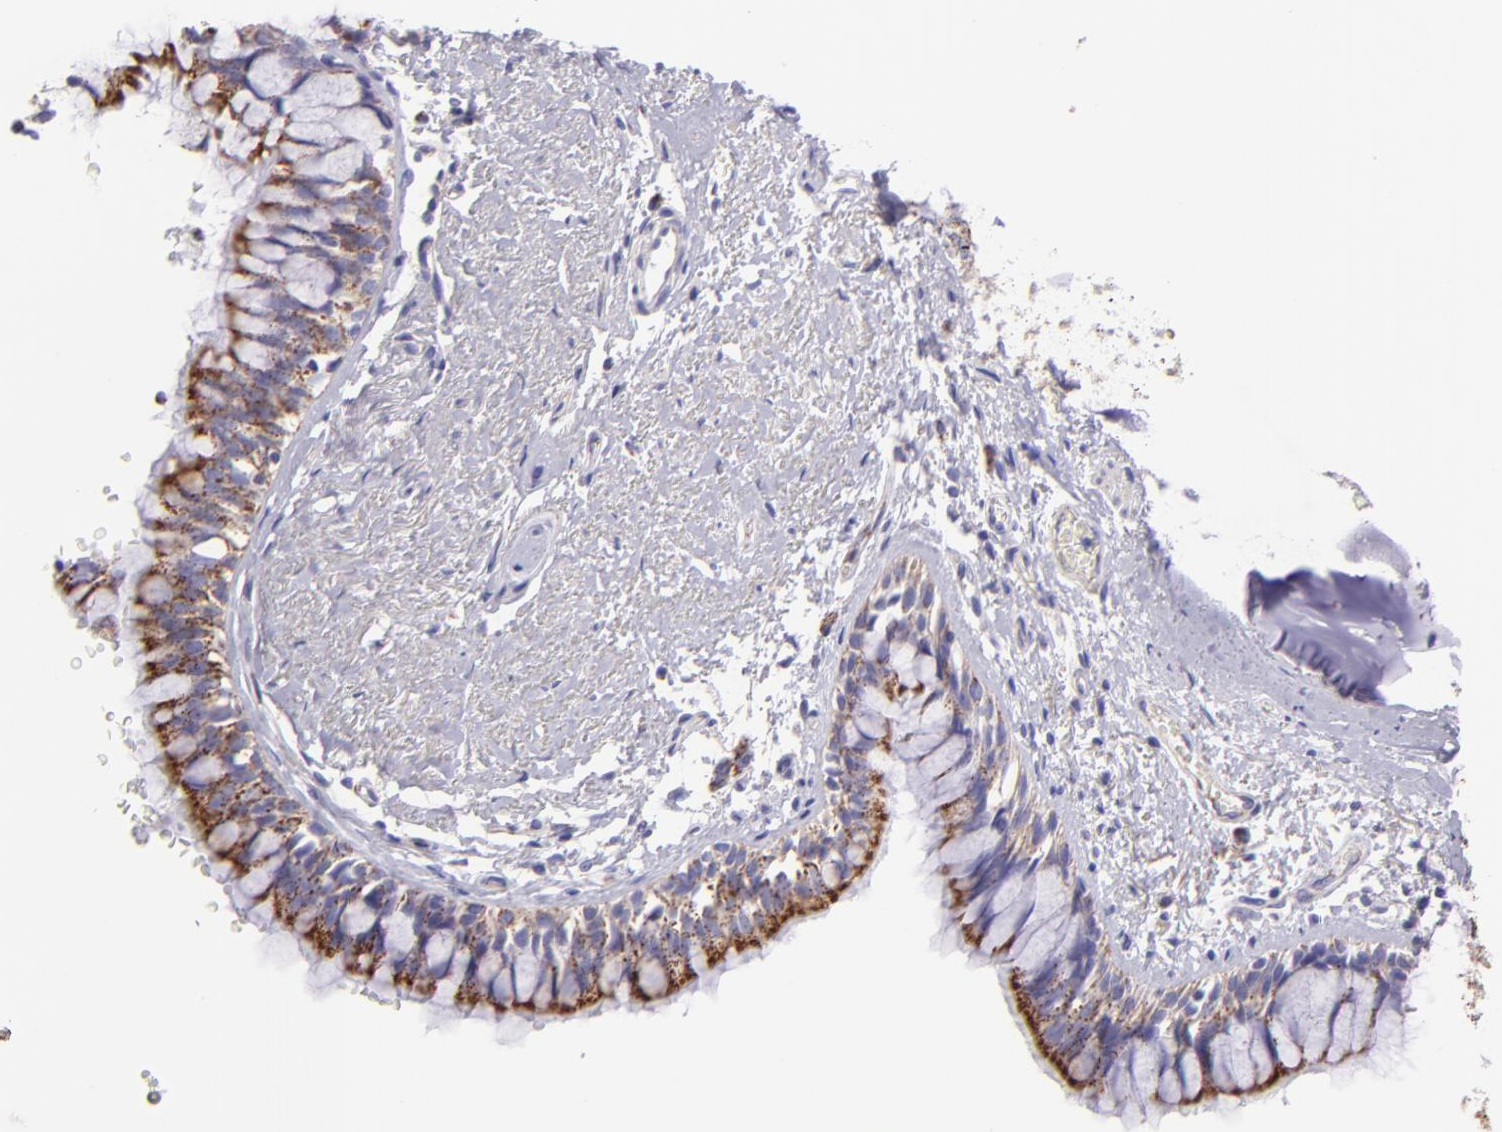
{"staining": {"intensity": "strong", "quantity": ">75%", "location": "cytoplasmic/membranous"}, "tissue": "bronchus", "cell_type": "Respiratory epithelial cells", "image_type": "normal", "snomed": [{"axis": "morphology", "description": "Normal tissue, NOS"}, {"axis": "topography", "description": "Lymph node of abdomen"}, {"axis": "topography", "description": "Lymph node of pelvis"}], "caption": "Benign bronchus shows strong cytoplasmic/membranous staining in about >75% of respiratory epithelial cells Immunohistochemistry (ihc) stains the protein of interest in brown and the nuclei are stained blue..", "gene": "HSPD1", "patient": {"sex": "female", "age": 65}}